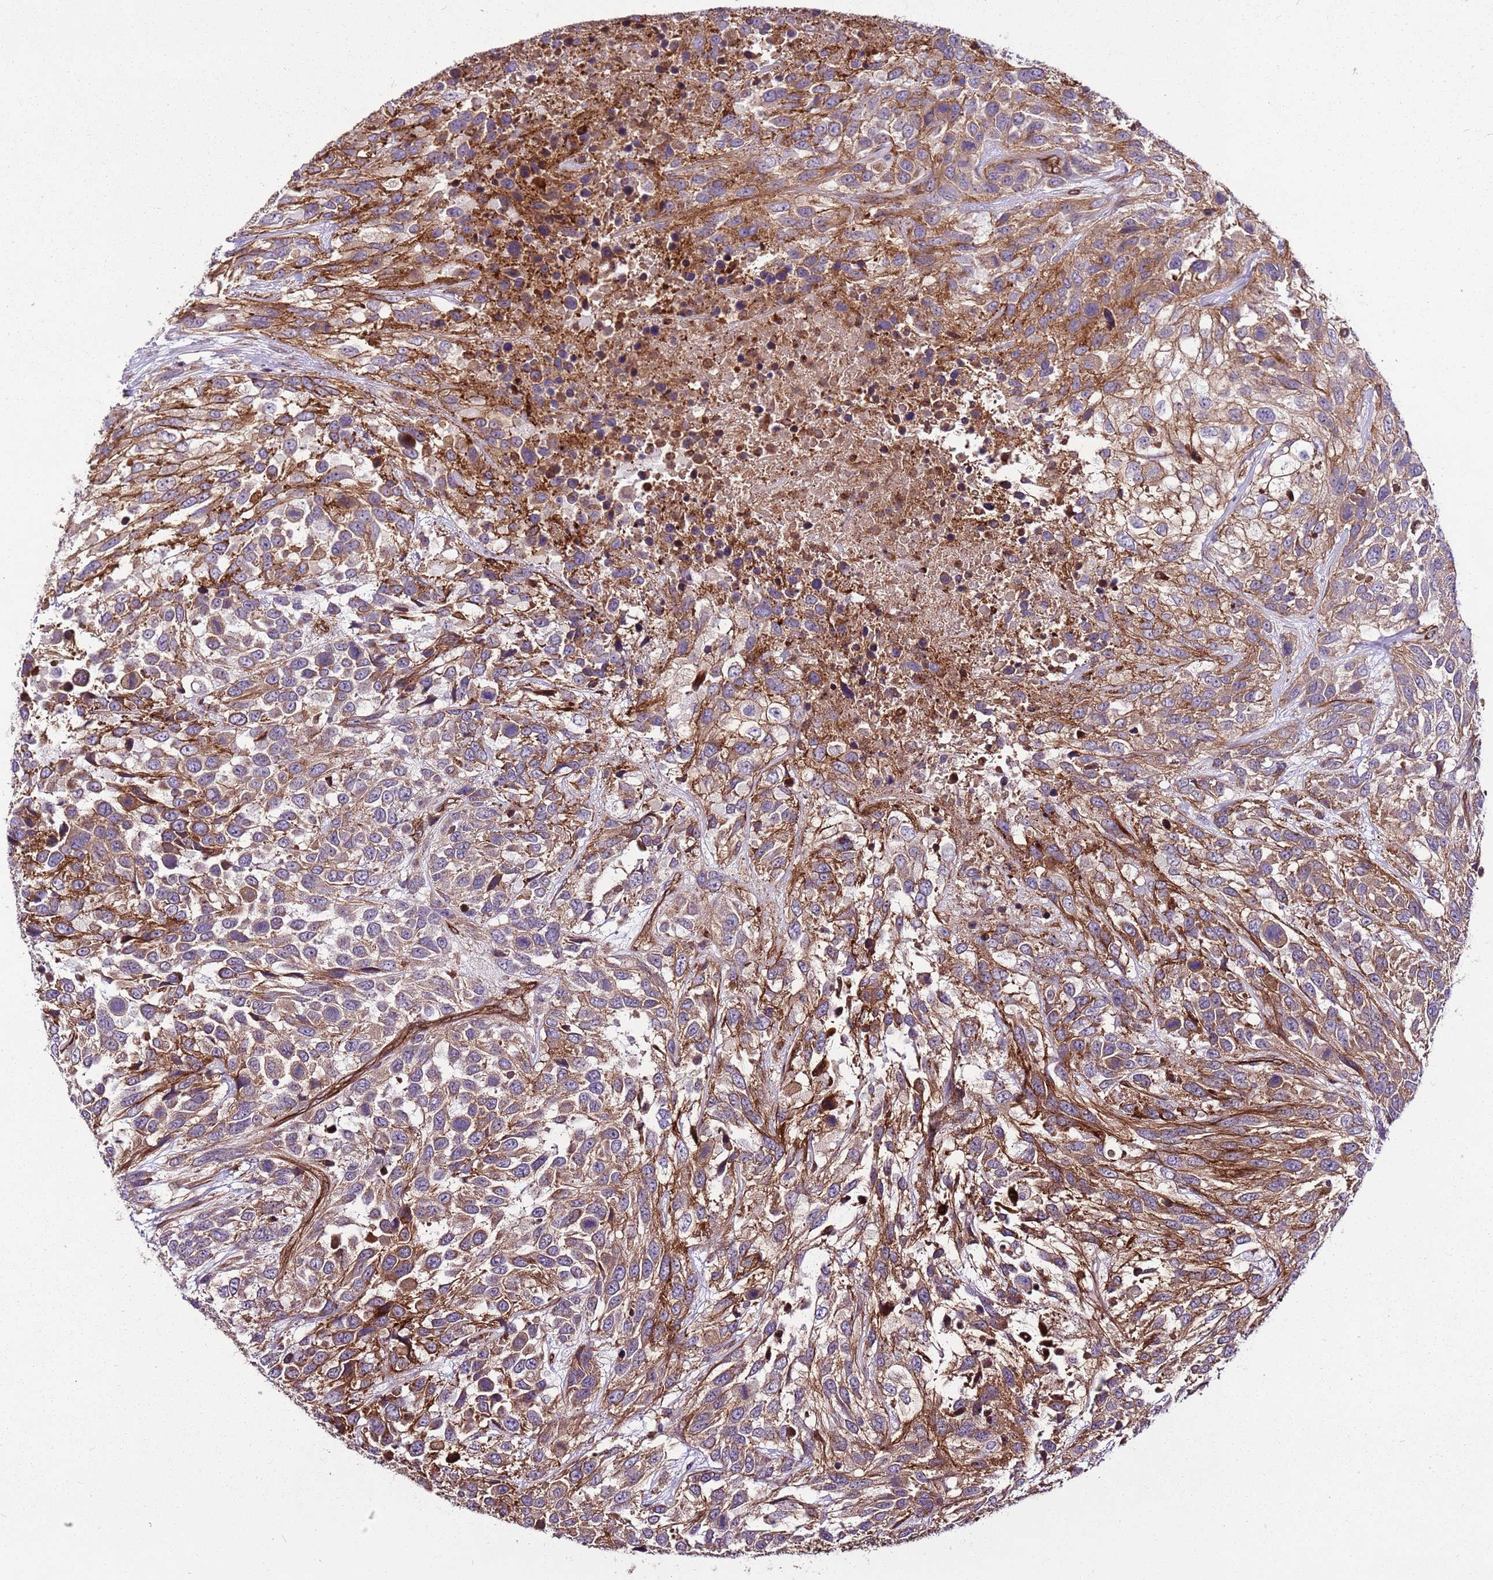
{"staining": {"intensity": "moderate", "quantity": ">75%", "location": "cytoplasmic/membranous"}, "tissue": "urothelial cancer", "cell_type": "Tumor cells", "image_type": "cancer", "snomed": [{"axis": "morphology", "description": "Urothelial carcinoma, High grade"}, {"axis": "topography", "description": "Urinary bladder"}], "caption": "A brown stain labels moderate cytoplasmic/membranous staining of a protein in human high-grade urothelial carcinoma tumor cells.", "gene": "ZNF827", "patient": {"sex": "female", "age": 70}}